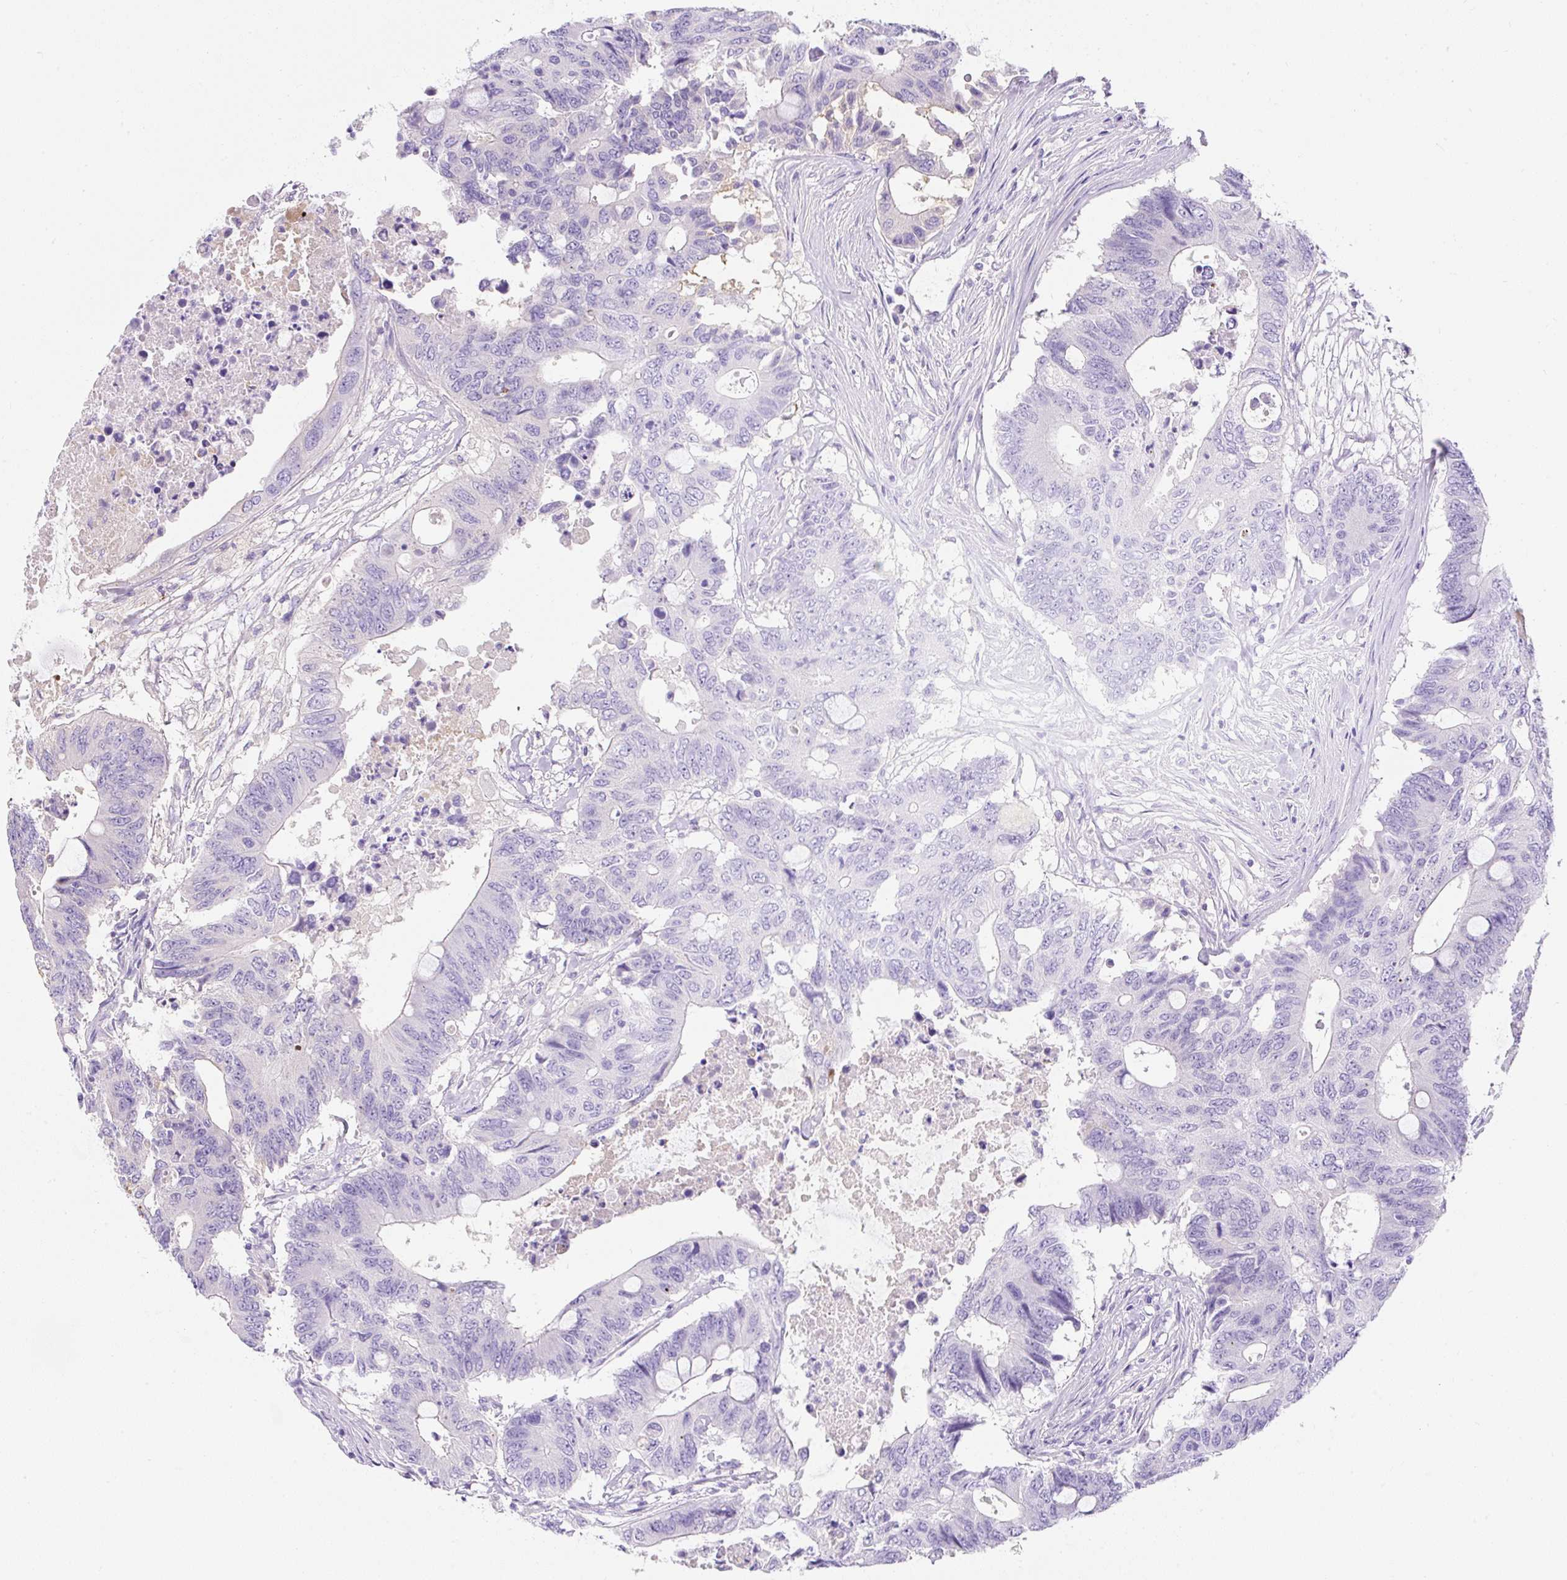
{"staining": {"intensity": "negative", "quantity": "none", "location": "none"}, "tissue": "colorectal cancer", "cell_type": "Tumor cells", "image_type": "cancer", "snomed": [{"axis": "morphology", "description": "Adenocarcinoma, NOS"}, {"axis": "topography", "description": "Colon"}], "caption": "DAB (3,3'-diaminobenzidine) immunohistochemical staining of adenocarcinoma (colorectal) shows no significant positivity in tumor cells. Brightfield microscopy of immunohistochemistry stained with DAB (brown) and hematoxylin (blue), captured at high magnification.", "gene": "APOC4-APOC2", "patient": {"sex": "male", "age": 71}}